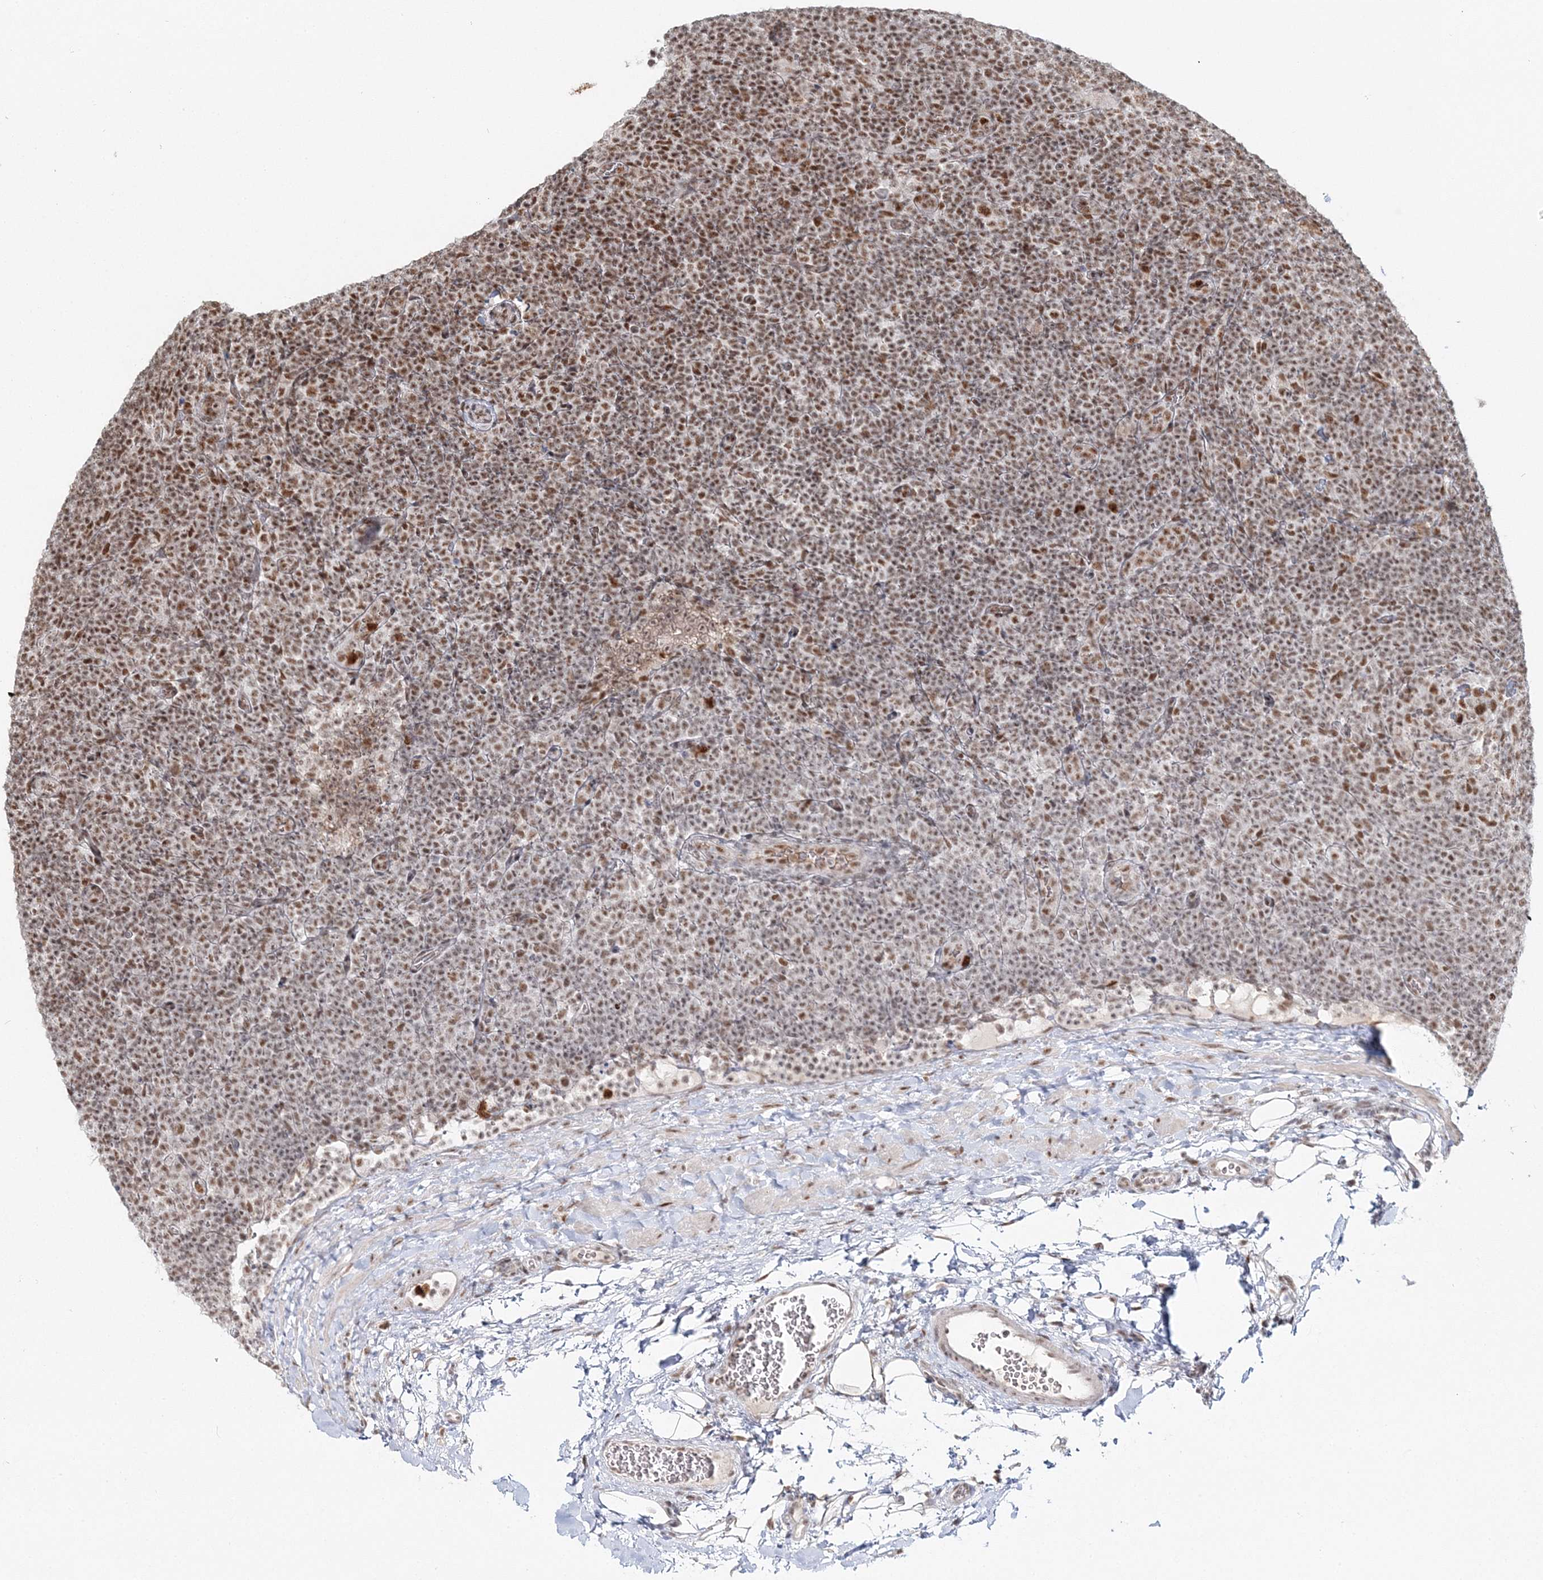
{"staining": {"intensity": "moderate", "quantity": ">75%", "location": "nuclear"}, "tissue": "lymphoma", "cell_type": "Tumor cells", "image_type": "cancer", "snomed": [{"axis": "morphology", "description": "Hodgkin's disease, NOS"}, {"axis": "topography", "description": "Lymph node"}], "caption": "A micrograph showing moderate nuclear staining in about >75% of tumor cells in Hodgkin's disease, as visualized by brown immunohistochemical staining.", "gene": "QRICH1", "patient": {"sex": "female", "age": 57}}